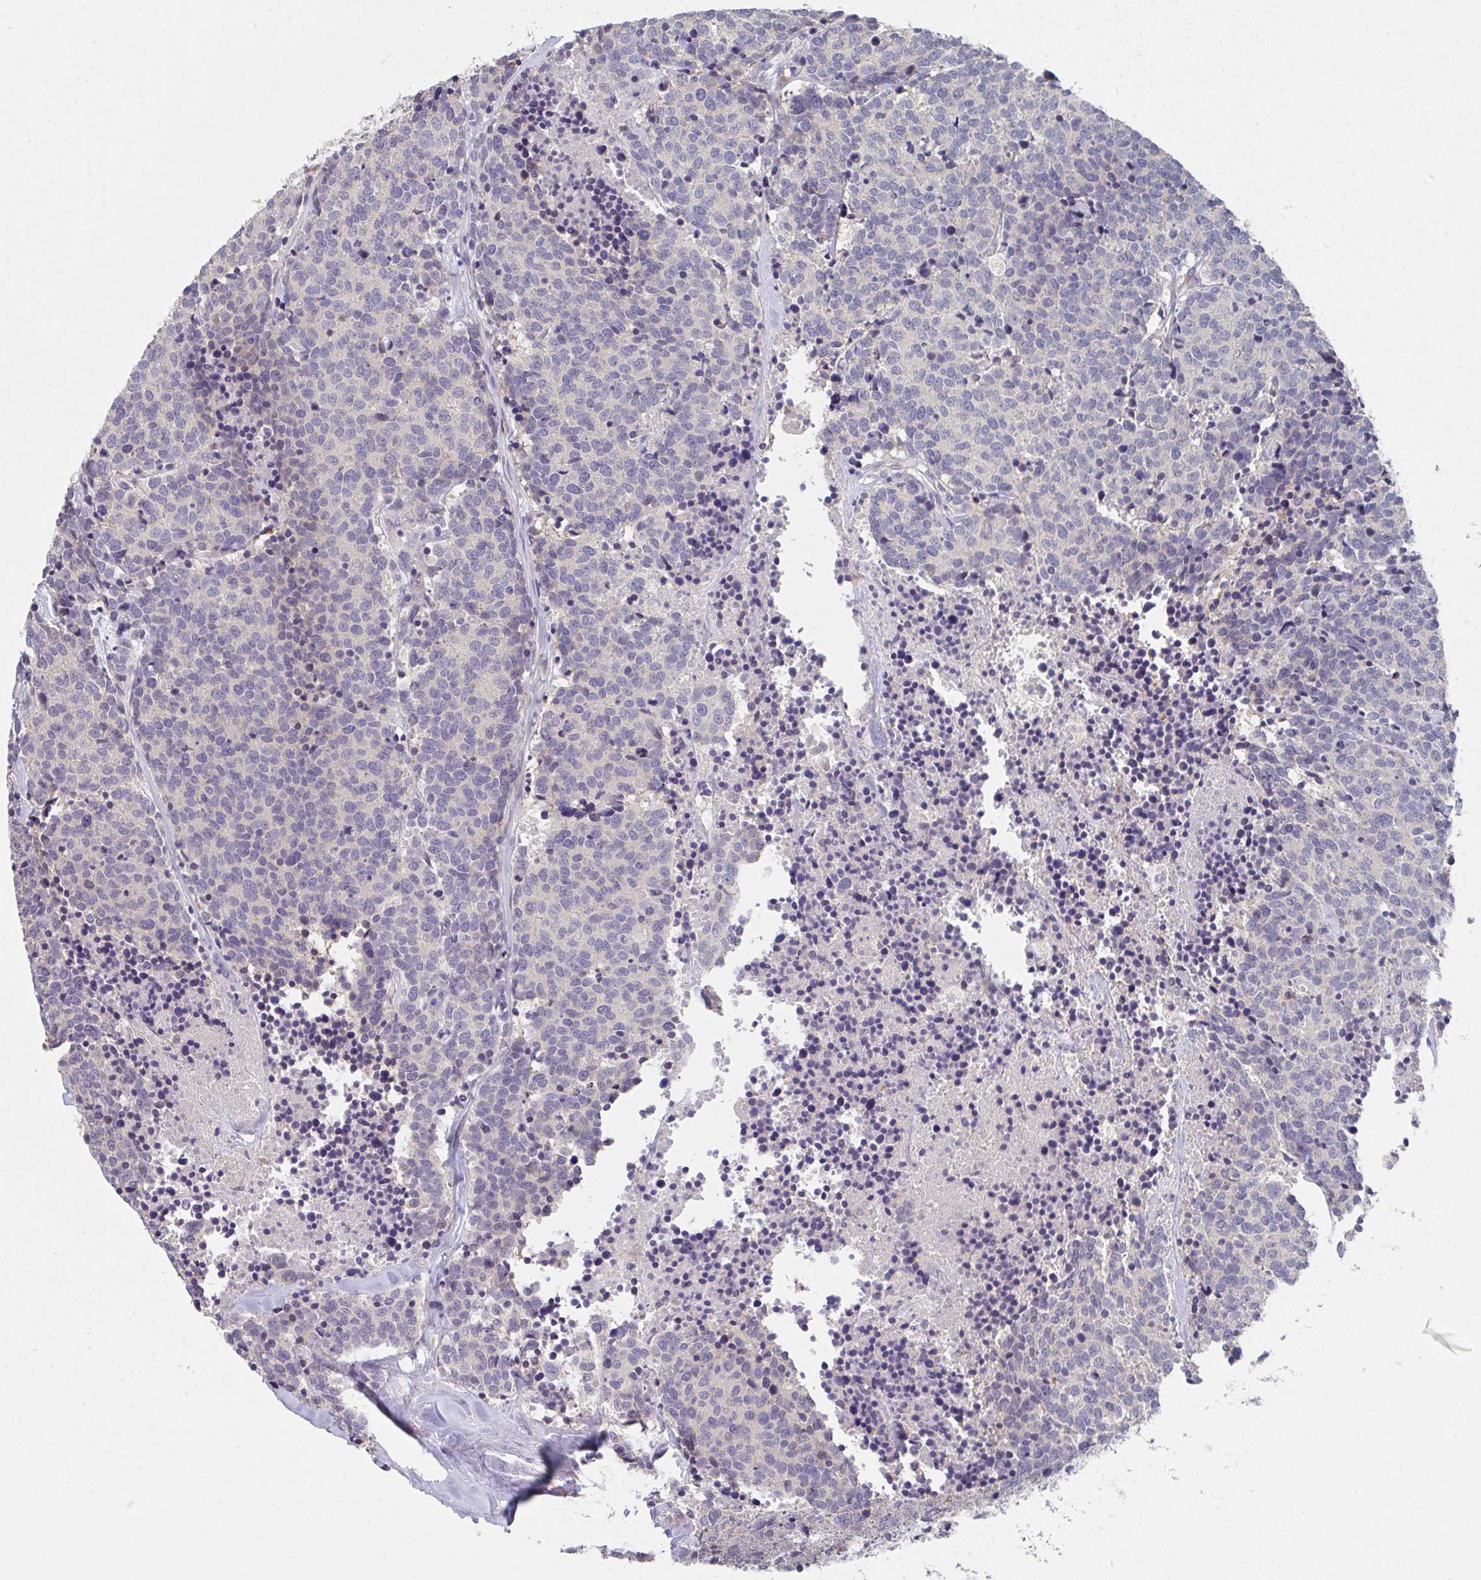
{"staining": {"intensity": "negative", "quantity": "none", "location": "none"}, "tissue": "carcinoid", "cell_type": "Tumor cells", "image_type": "cancer", "snomed": [{"axis": "morphology", "description": "Carcinoid, malignant, NOS"}, {"axis": "topography", "description": "Skin"}], "caption": "Tumor cells show no significant positivity in carcinoid.", "gene": "TSPAN31", "patient": {"sex": "female", "age": 79}}